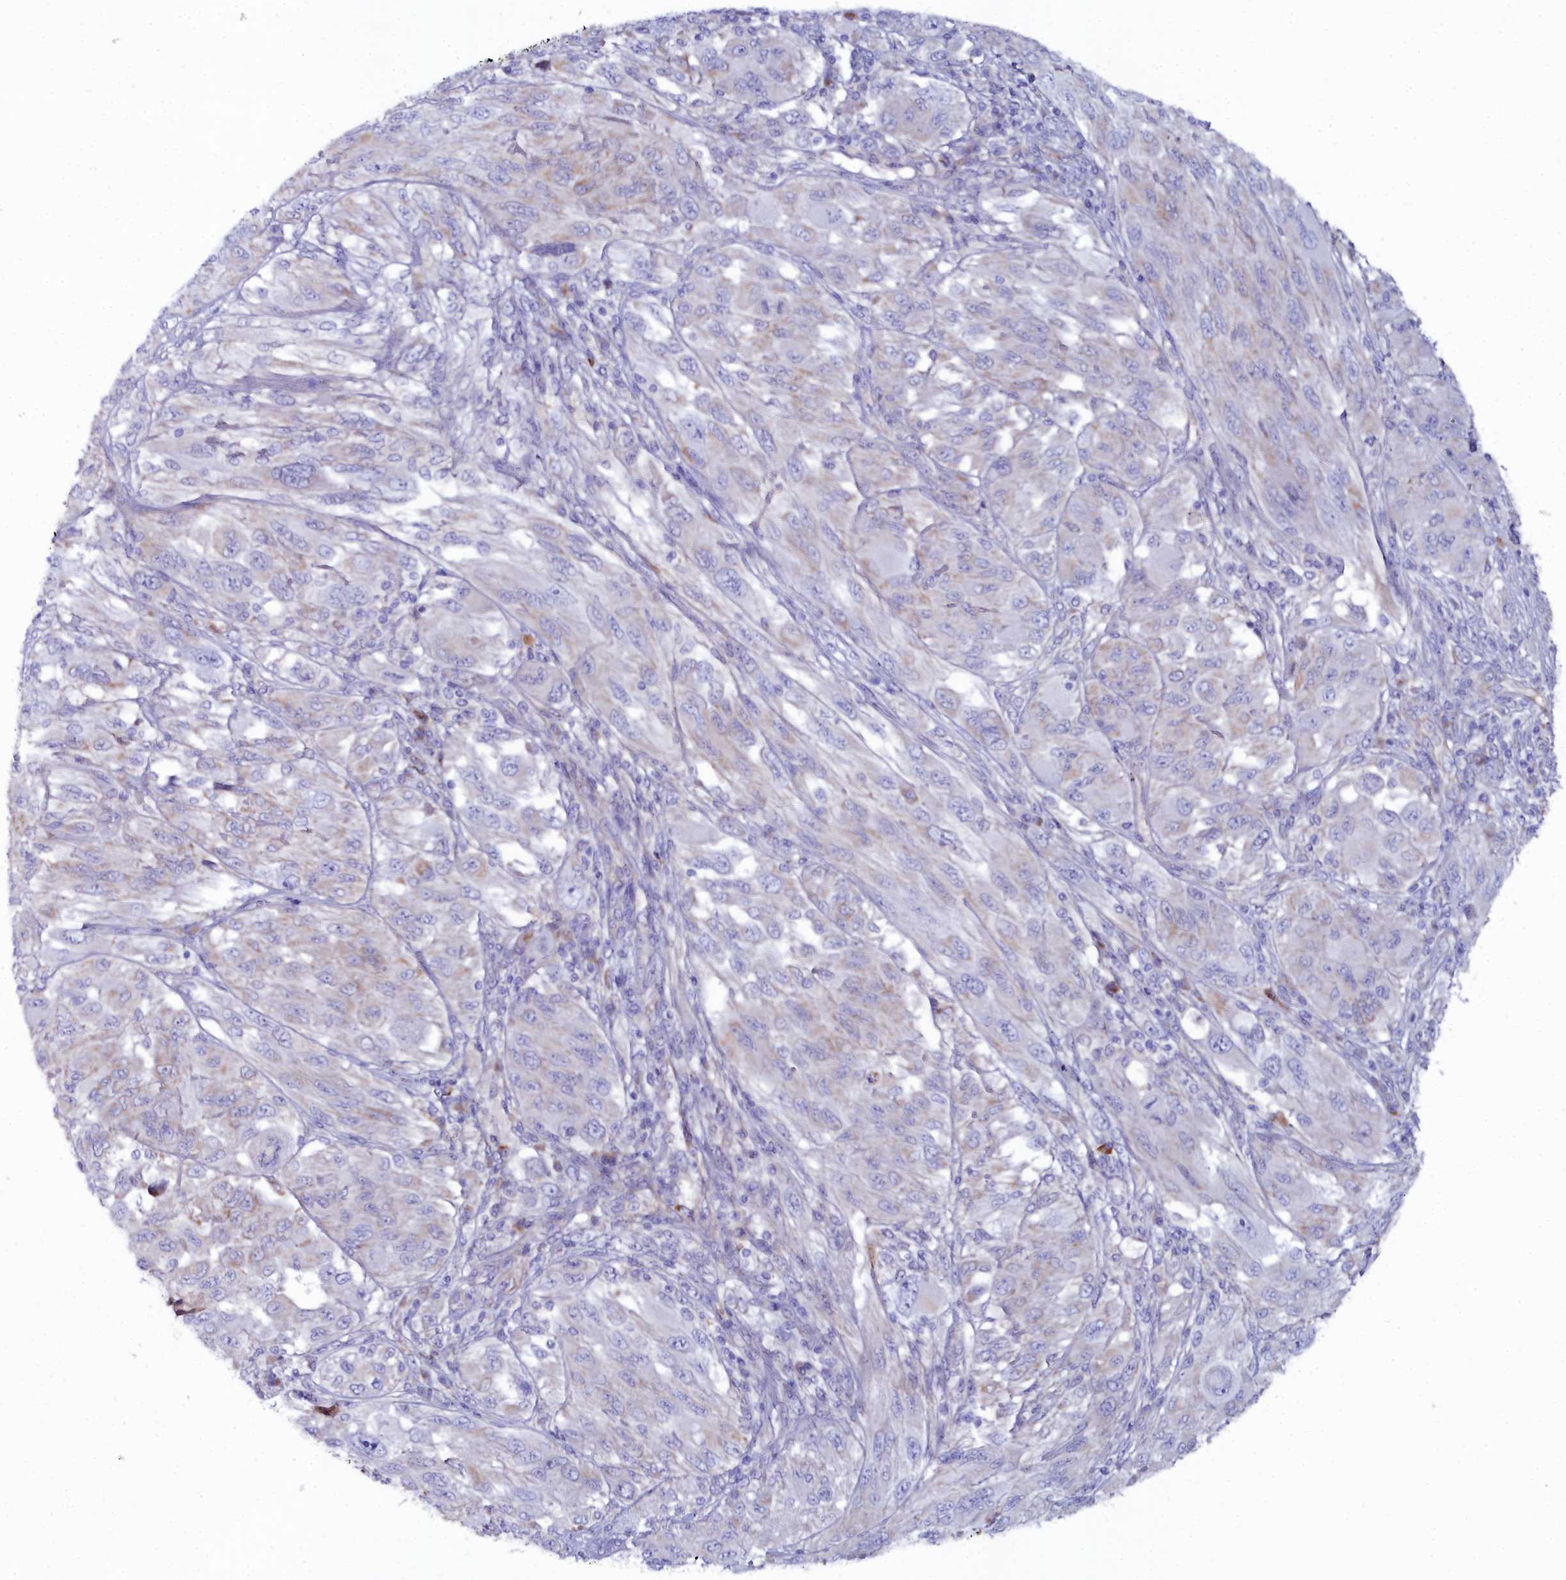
{"staining": {"intensity": "negative", "quantity": "none", "location": "none"}, "tissue": "melanoma", "cell_type": "Tumor cells", "image_type": "cancer", "snomed": [{"axis": "morphology", "description": "Malignant melanoma, NOS"}, {"axis": "topography", "description": "Skin"}], "caption": "Immunohistochemistry of human malignant melanoma reveals no staining in tumor cells. (Brightfield microscopy of DAB (3,3'-diaminobenzidine) immunohistochemistry (IHC) at high magnification).", "gene": "SLC49A3", "patient": {"sex": "female", "age": 91}}